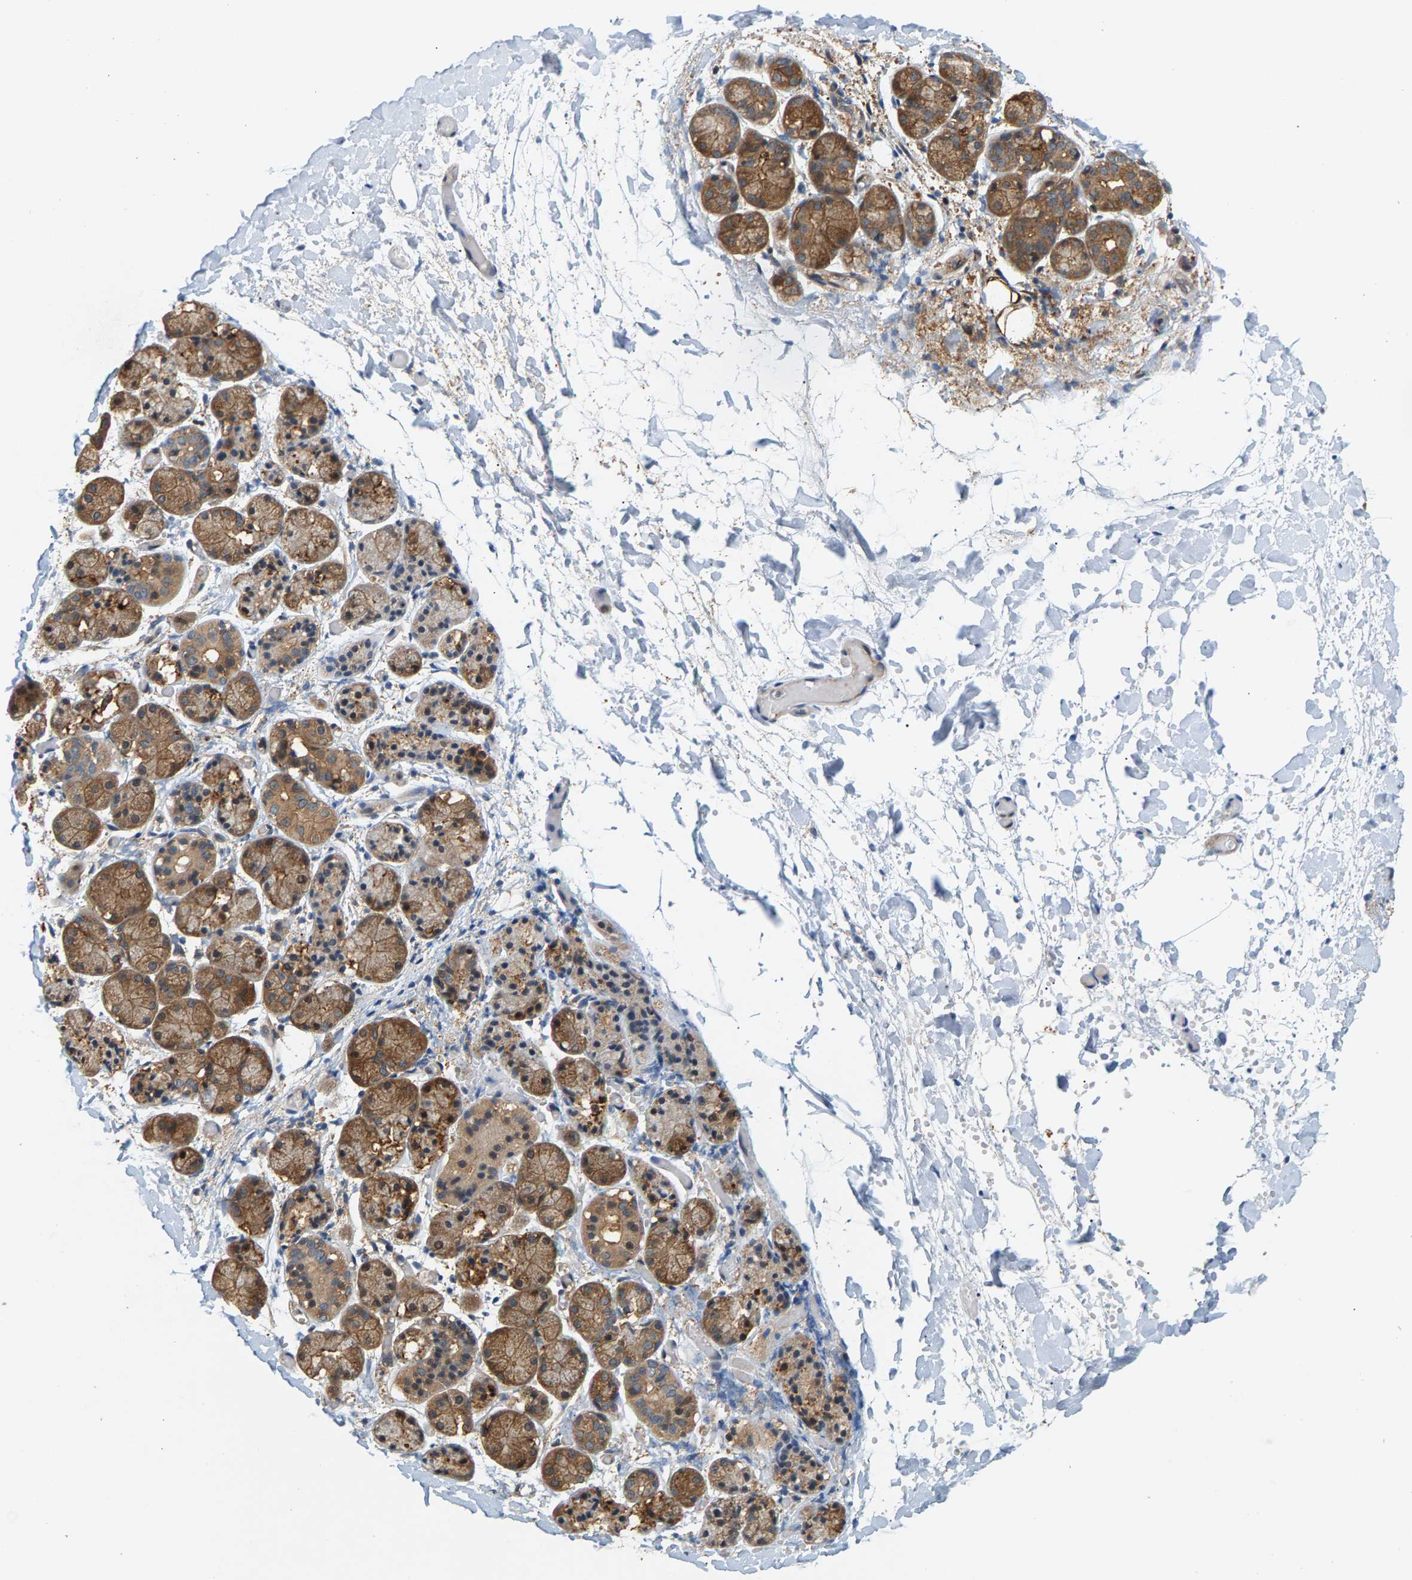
{"staining": {"intensity": "moderate", "quantity": ">75%", "location": "cytoplasmic/membranous"}, "tissue": "salivary gland", "cell_type": "Glandular cells", "image_type": "normal", "snomed": [{"axis": "morphology", "description": "Normal tissue, NOS"}, {"axis": "topography", "description": "Salivary gland"}], "caption": "High-power microscopy captured an immunohistochemistry (IHC) histopathology image of unremarkable salivary gland, revealing moderate cytoplasmic/membranous staining in about >75% of glandular cells. (DAB (3,3'-diaminobenzidine) IHC, brown staining for protein, blue staining for nuclei).", "gene": "MAP2K5", "patient": {"sex": "female", "age": 24}}